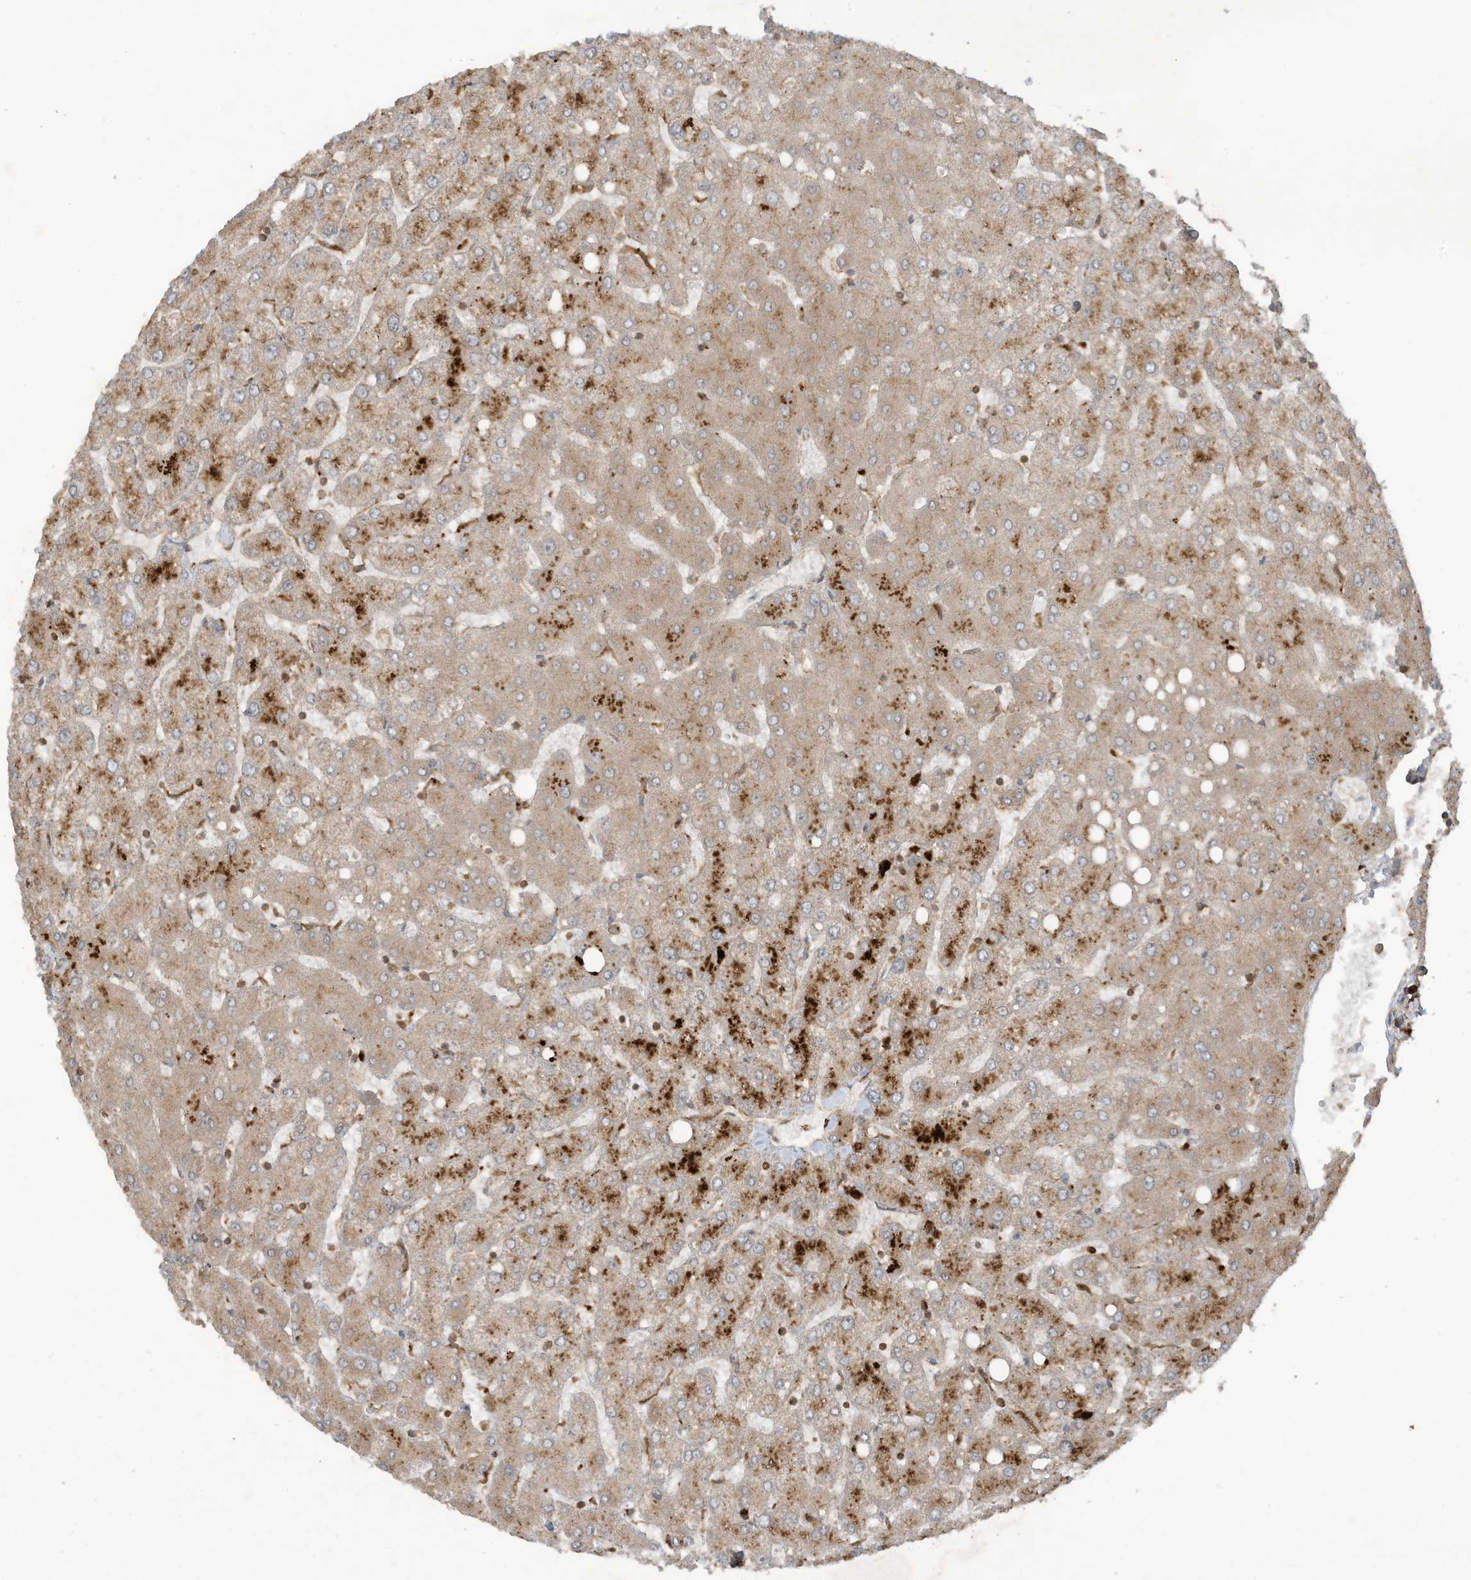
{"staining": {"intensity": "weak", "quantity": ">75%", "location": "cytoplasmic/membranous"}, "tissue": "liver", "cell_type": "Cholangiocytes", "image_type": "normal", "snomed": [{"axis": "morphology", "description": "Normal tissue, NOS"}, {"axis": "topography", "description": "Liver"}], "caption": "Cholangiocytes reveal low levels of weak cytoplasmic/membranous staining in about >75% of cells in unremarkable liver. (IHC, brightfield microscopy, high magnification).", "gene": "DDIT4", "patient": {"sex": "female", "age": 54}}